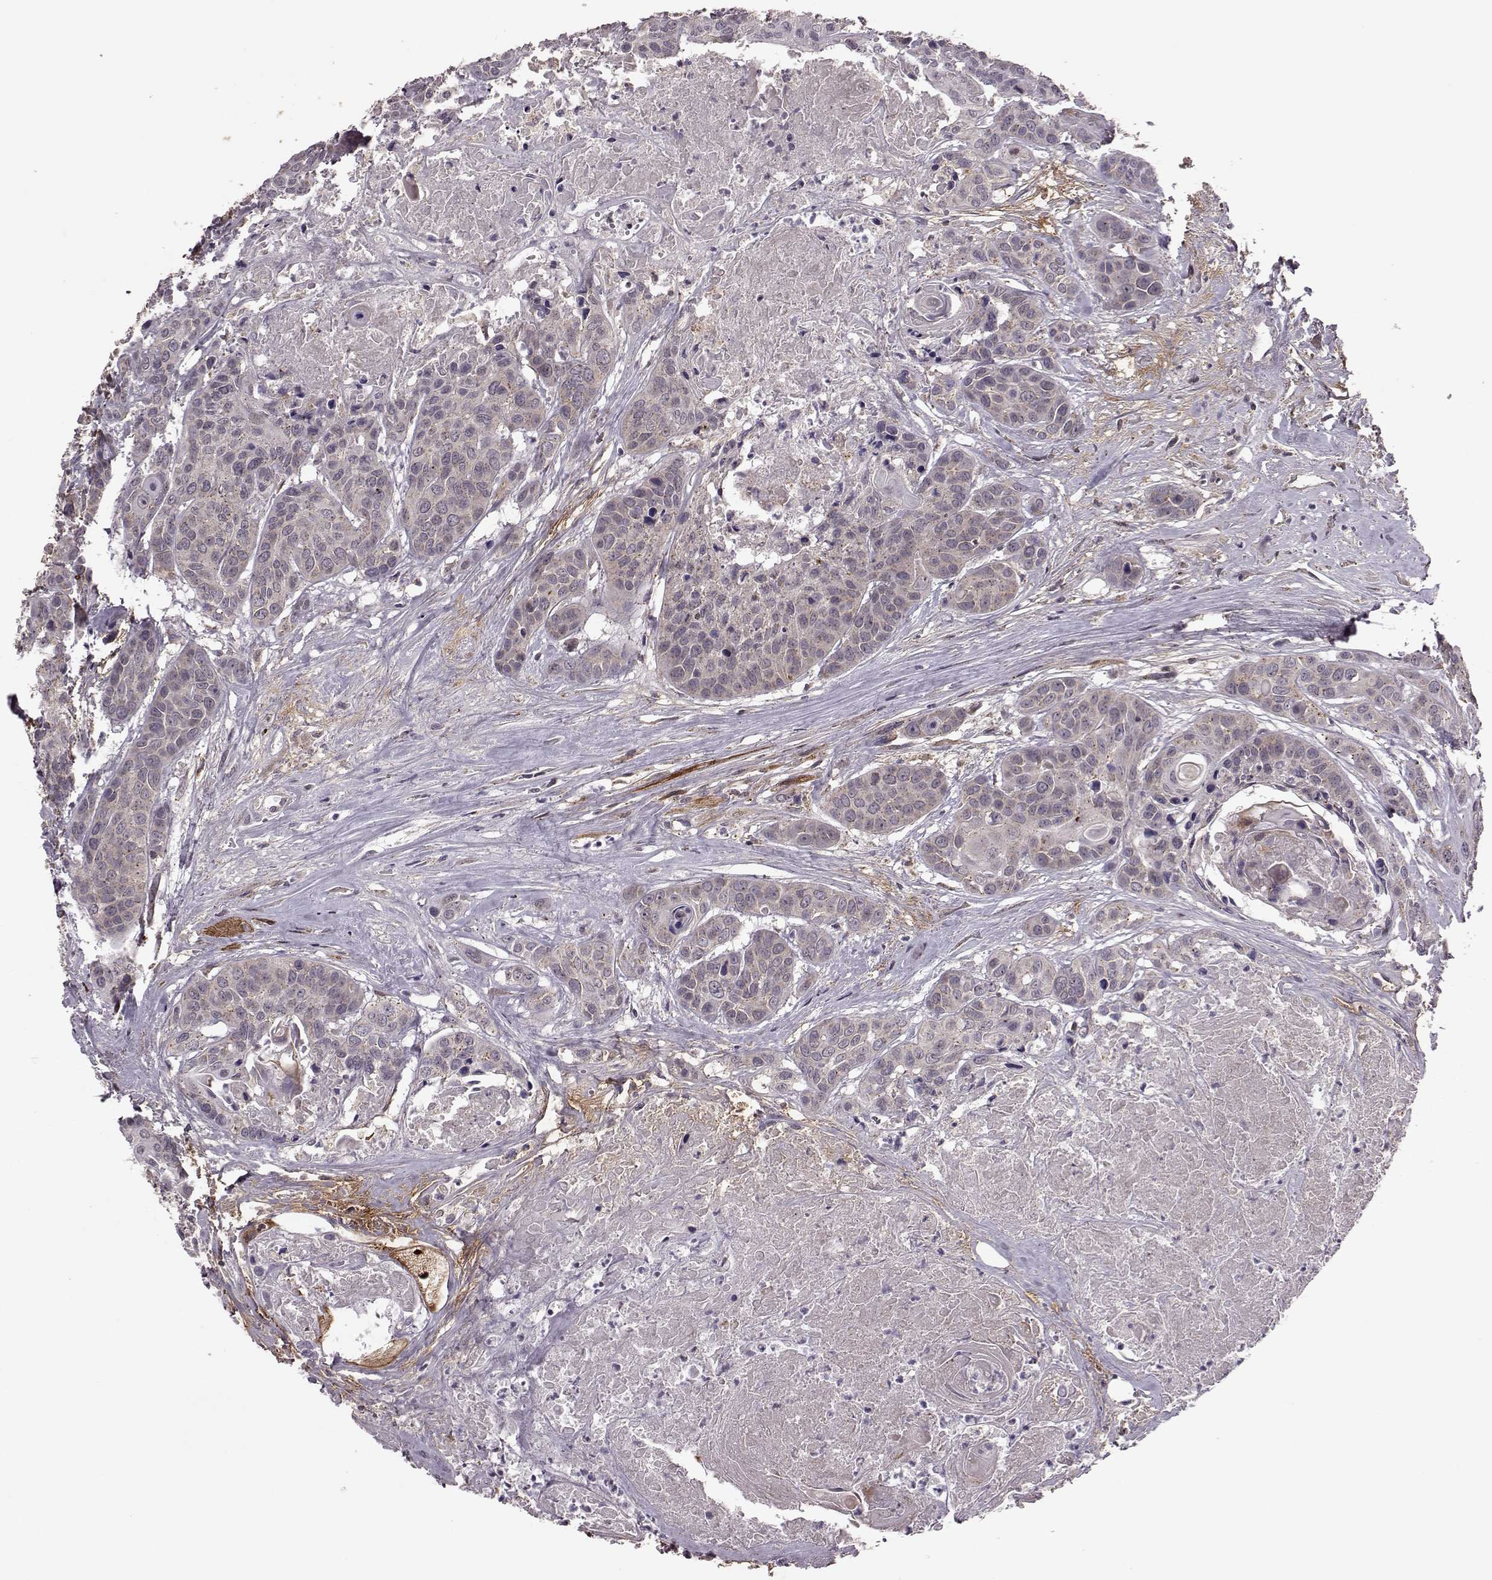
{"staining": {"intensity": "weak", "quantity": ">75%", "location": "cytoplasmic/membranous"}, "tissue": "head and neck cancer", "cell_type": "Tumor cells", "image_type": "cancer", "snomed": [{"axis": "morphology", "description": "Squamous cell carcinoma, NOS"}, {"axis": "topography", "description": "Oral tissue"}, {"axis": "topography", "description": "Head-Neck"}], "caption": "Immunohistochemistry (IHC) histopathology image of neoplastic tissue: squamous cell carcinoma (head and neck) stained using immunohistochemistry (IHC) exhibits low levels of weak protein expression localized specifically in the cytoplasmic/membranous of tumor cells, appearing as a cytoplasmic/membranous brown color.", "gene": "FNIP2", "patient": {"sex": "male", "age": 56}}